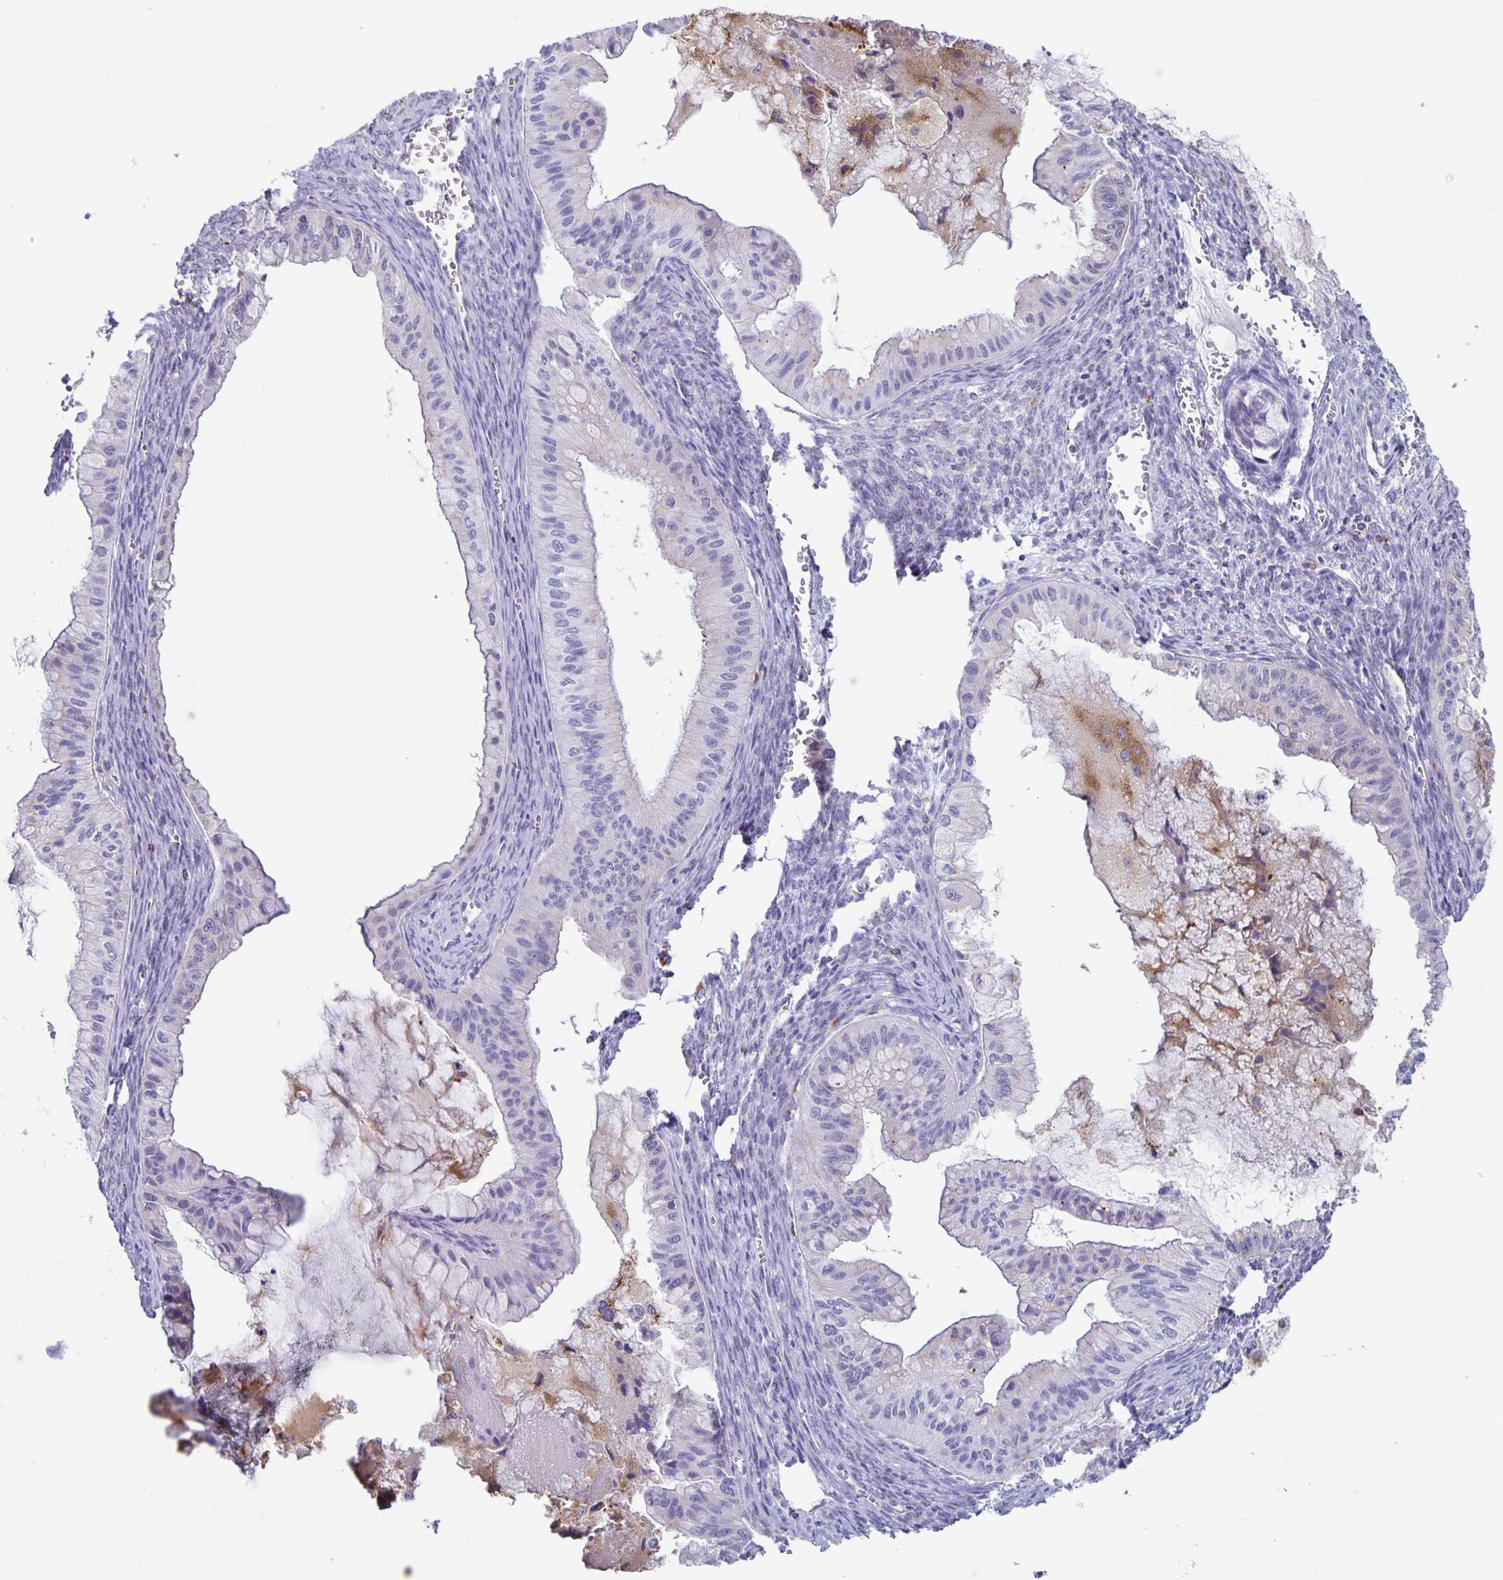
{"staining": {"intensity": "negative", "quantity": "none", "location": "none"}, "tissue": "ovarian cancer", "cell_type": "Tumor cells", "image_type": "cancer", "snomed": [{"axis": "morphology", "description": "Cystadenocarcinoma, mucinous, NOS"}, {"axis": "topography", "description": "Ovary"}], "caption": "The image shows no staining of tumor cells in mucinous cystadenocarcinoma (ovarian).", "gene": "LIPA", "patient": {"sex": "female", "age": 72}}